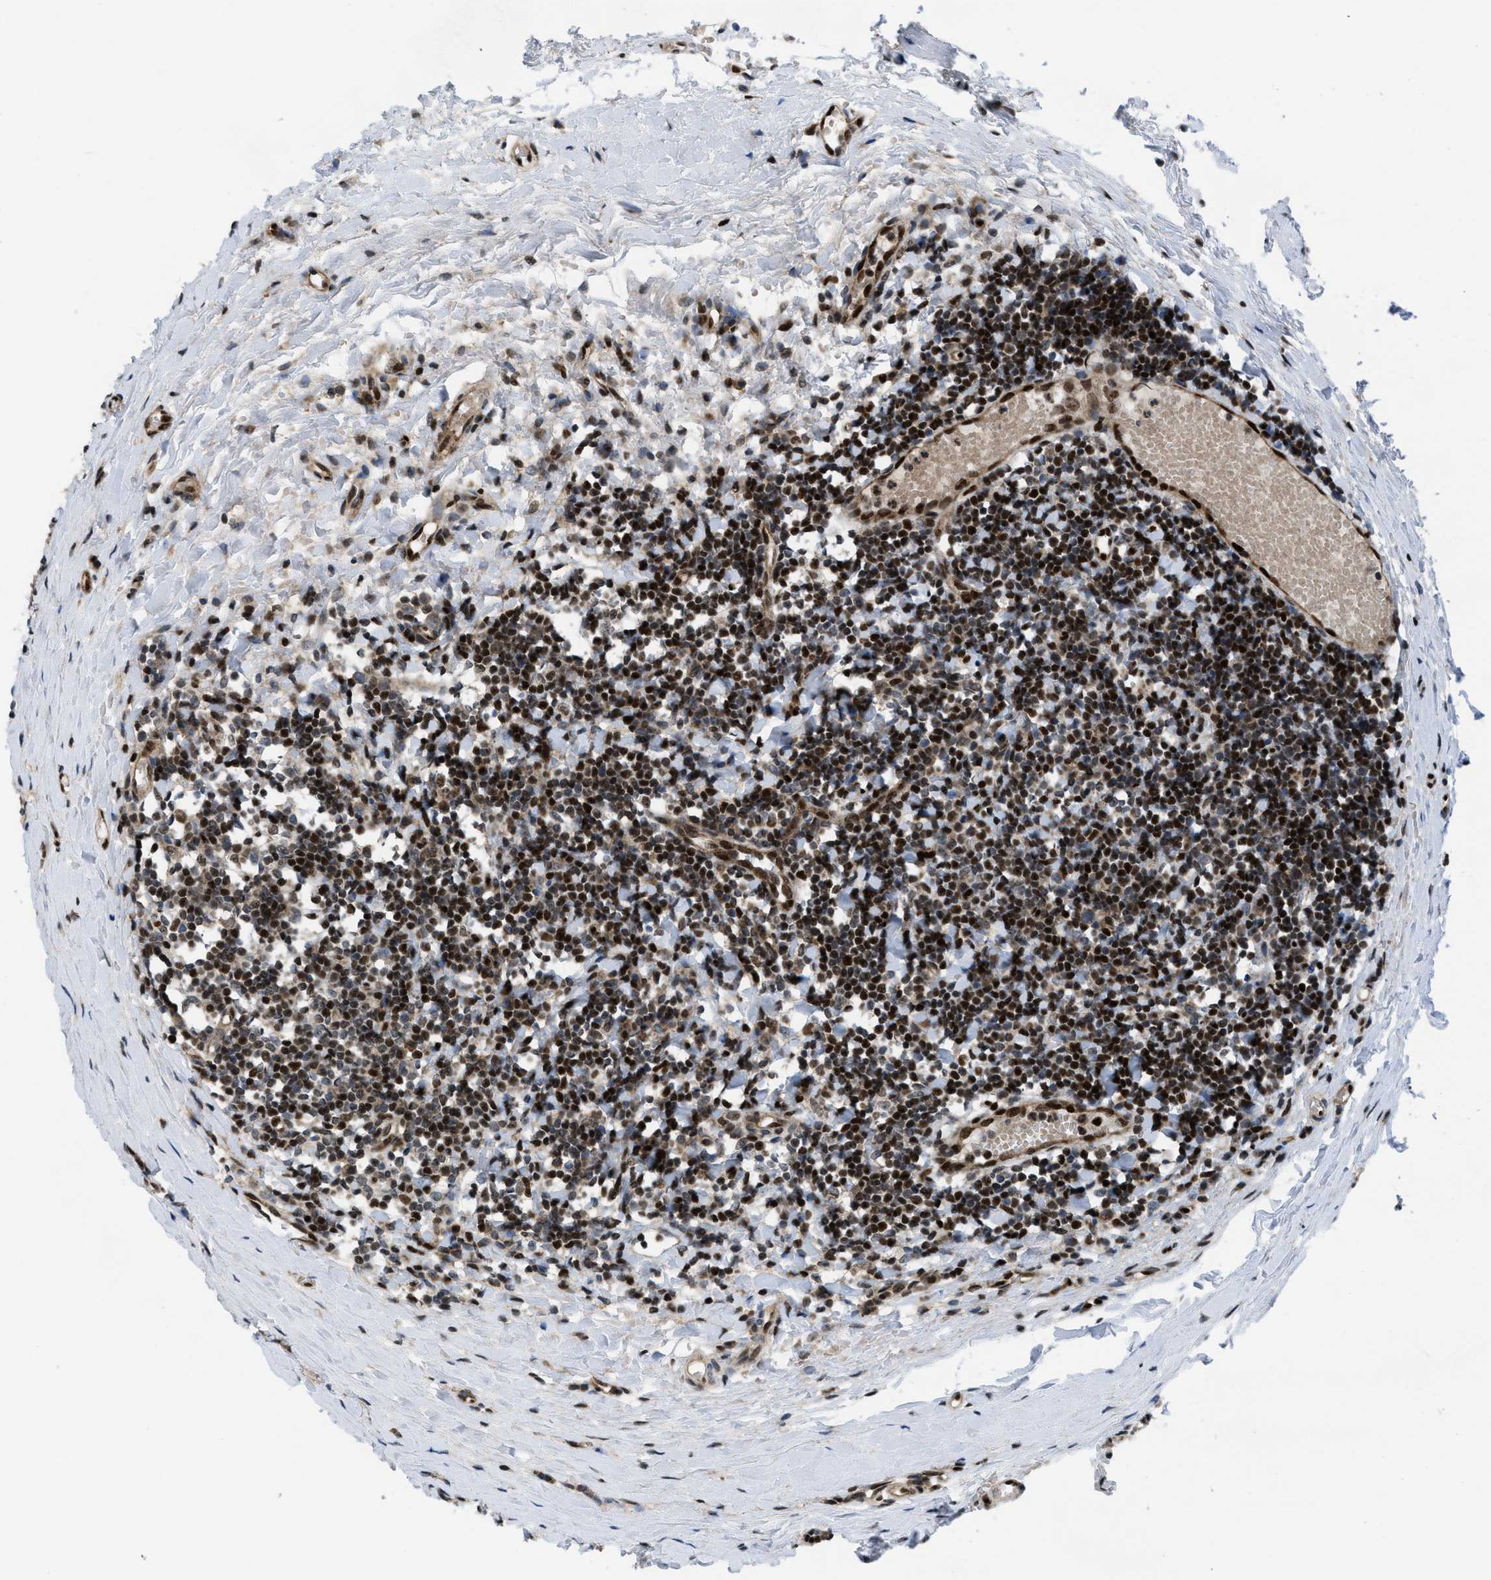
{"staining": {"intensity": "moderate", "quantity": ">75%", "location": "cytoplasmic/membranous,nuclear"}, "tissue": "tonsil", "cell_type": "Germinal center cells", "image_type": "normal", "snomed": [{"axis": "morphology", "description": "Normal tissue, NOS"}, {"axis": "topography", "description": "Tonsil"}], "caption": "Immunohistochemistry (DAB) staining of normal tonsil shows moderate cytoplasmic/membranous,nuclear protein staining in about >75% of germinal center cells.", "gene": "PPP2CB", "patient": {"sex": "female", "age": 19}}